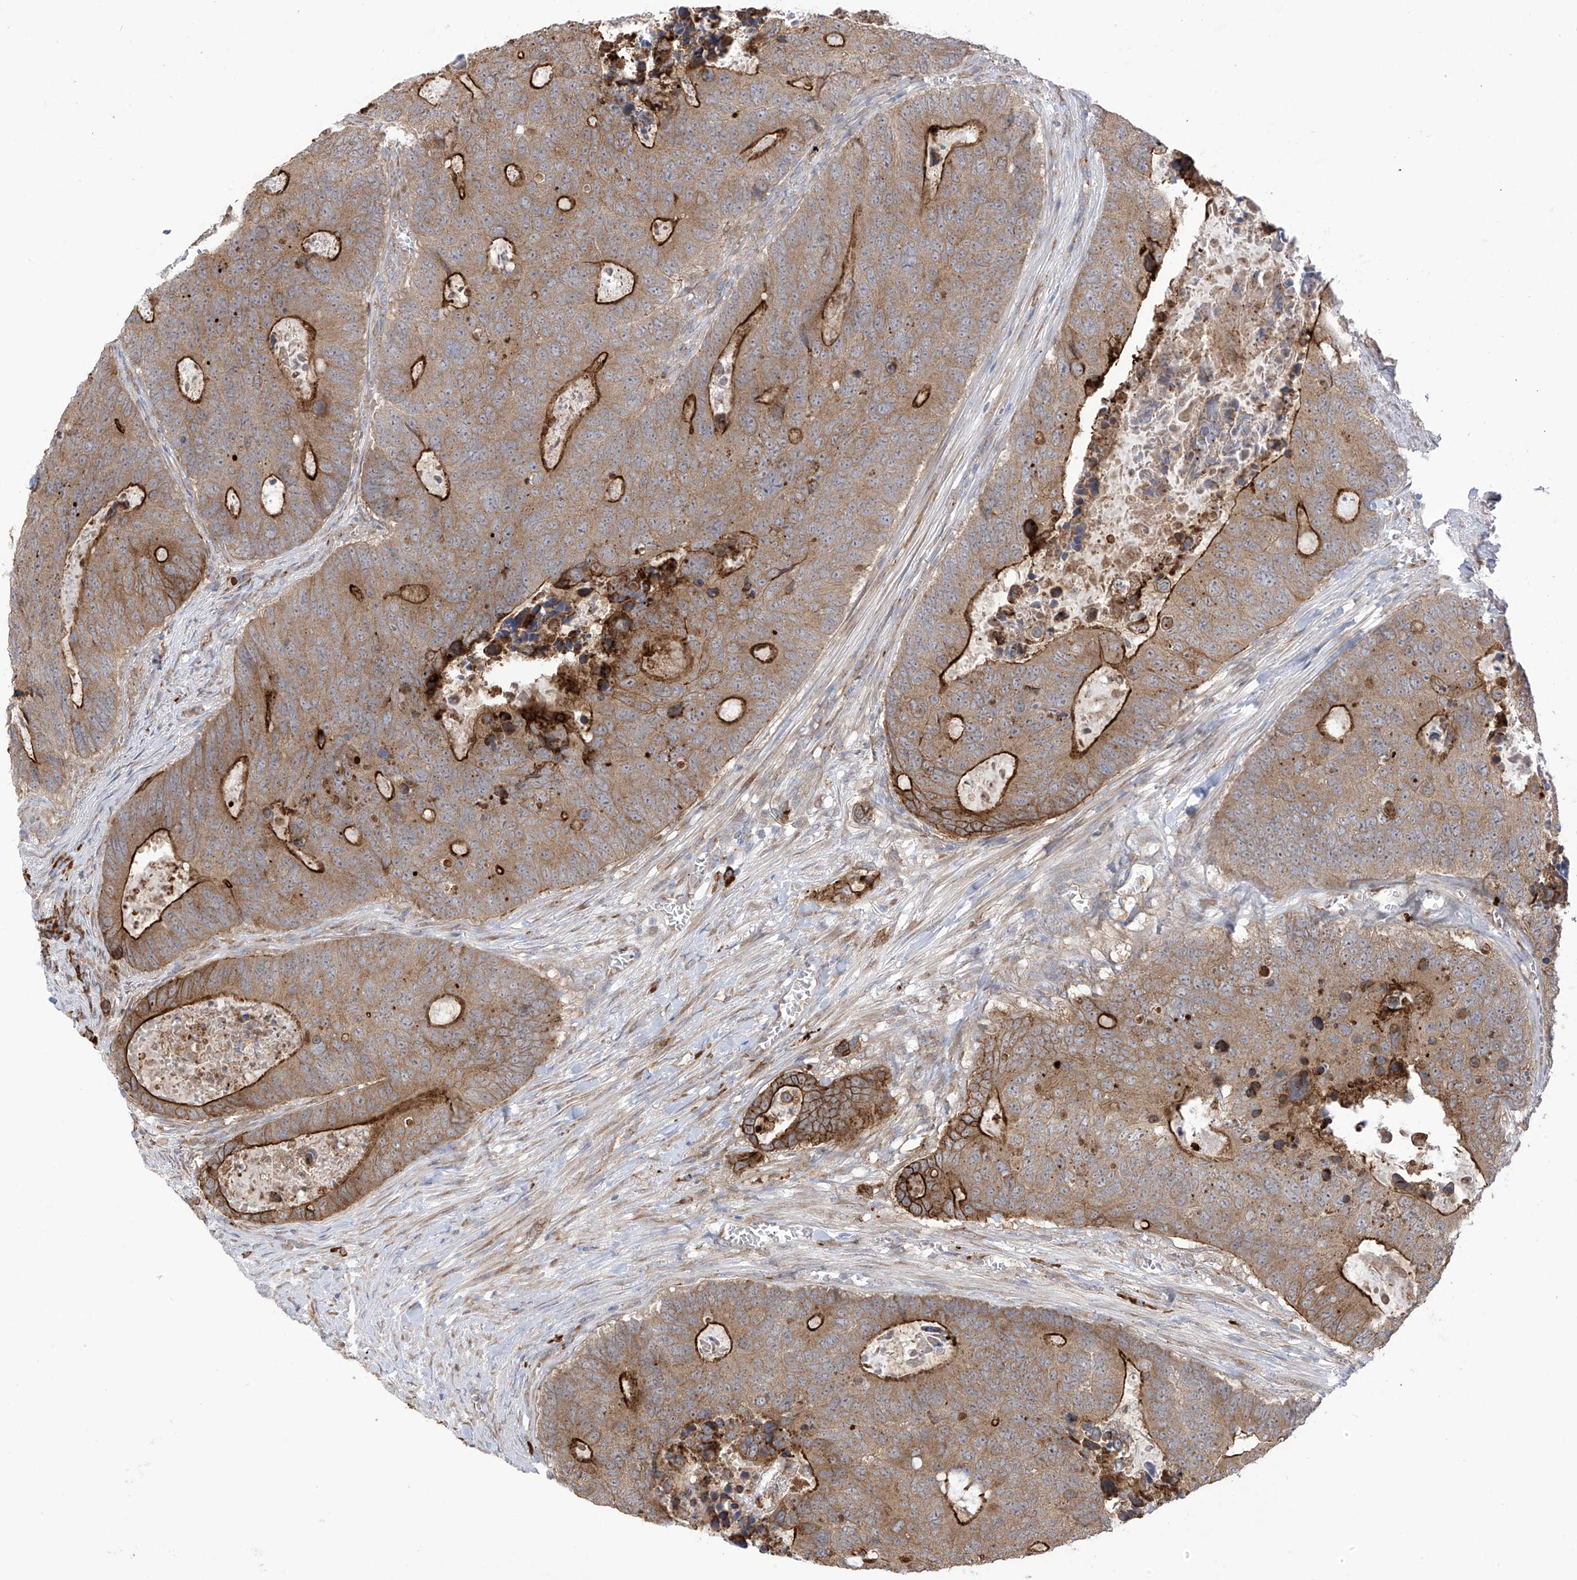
{"staining": {"intensity": "strong", "quantity": "<25%", "location": "cytoplasmic/membranous"}, "tissue": "colorectal cancer", "cell_type": "Tumor cells", "image_type": "cancer", "snomed": [{"axis": "morphology", "description": "Adenocarcinoma, NOS"}, {"axis": "topography", "description": "Colon"}], "caption": "The histopathology image reveals a brown stain indicating the presence of a protein in the cytoplasmic/membranous of tumor cells in colorectal cancer (adenocarcinoma).", "gene": "KIAA1522", "patient": {"sex": "male", "age": 87}}